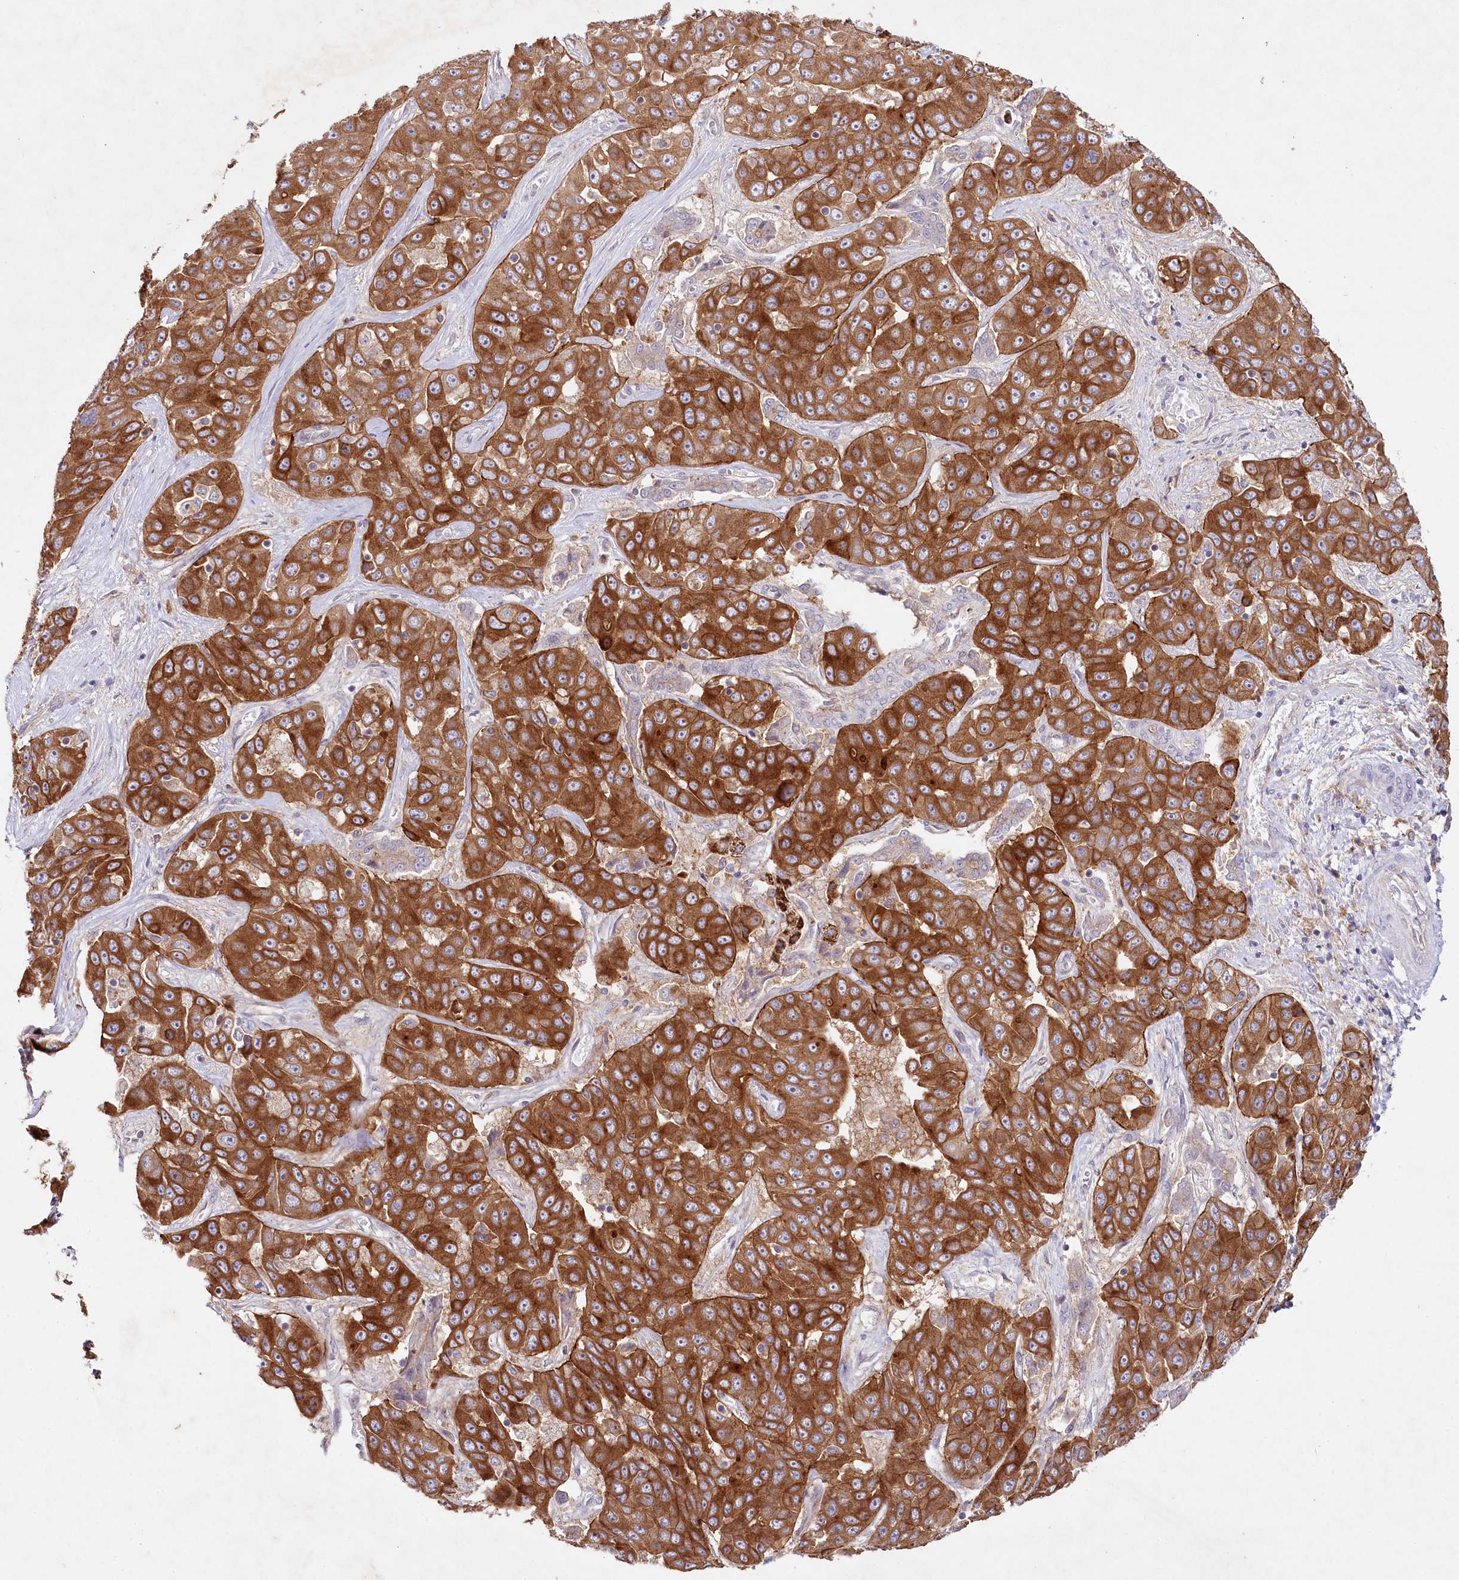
{"staining": {"intensity": "strong", "quantity": ">75%", "location": "cytoplasmic/membranous"}, "tissue": "liver cancer", "cell_type": "Tumor cells", "image_type": "cancer", "snomed": [{"axis": "morphology", "description": "Cholangiocarcinoma"}, {"axis": "topography", "description": "Liver"}], "caption": "A brown stain shows strong cytoplasmic/membranous staining of a protein in cholangiocarcinoma (liver) tumor cells.", "gene": "ALDH3B1", "patient": {"sex": "female", "age": 52}}